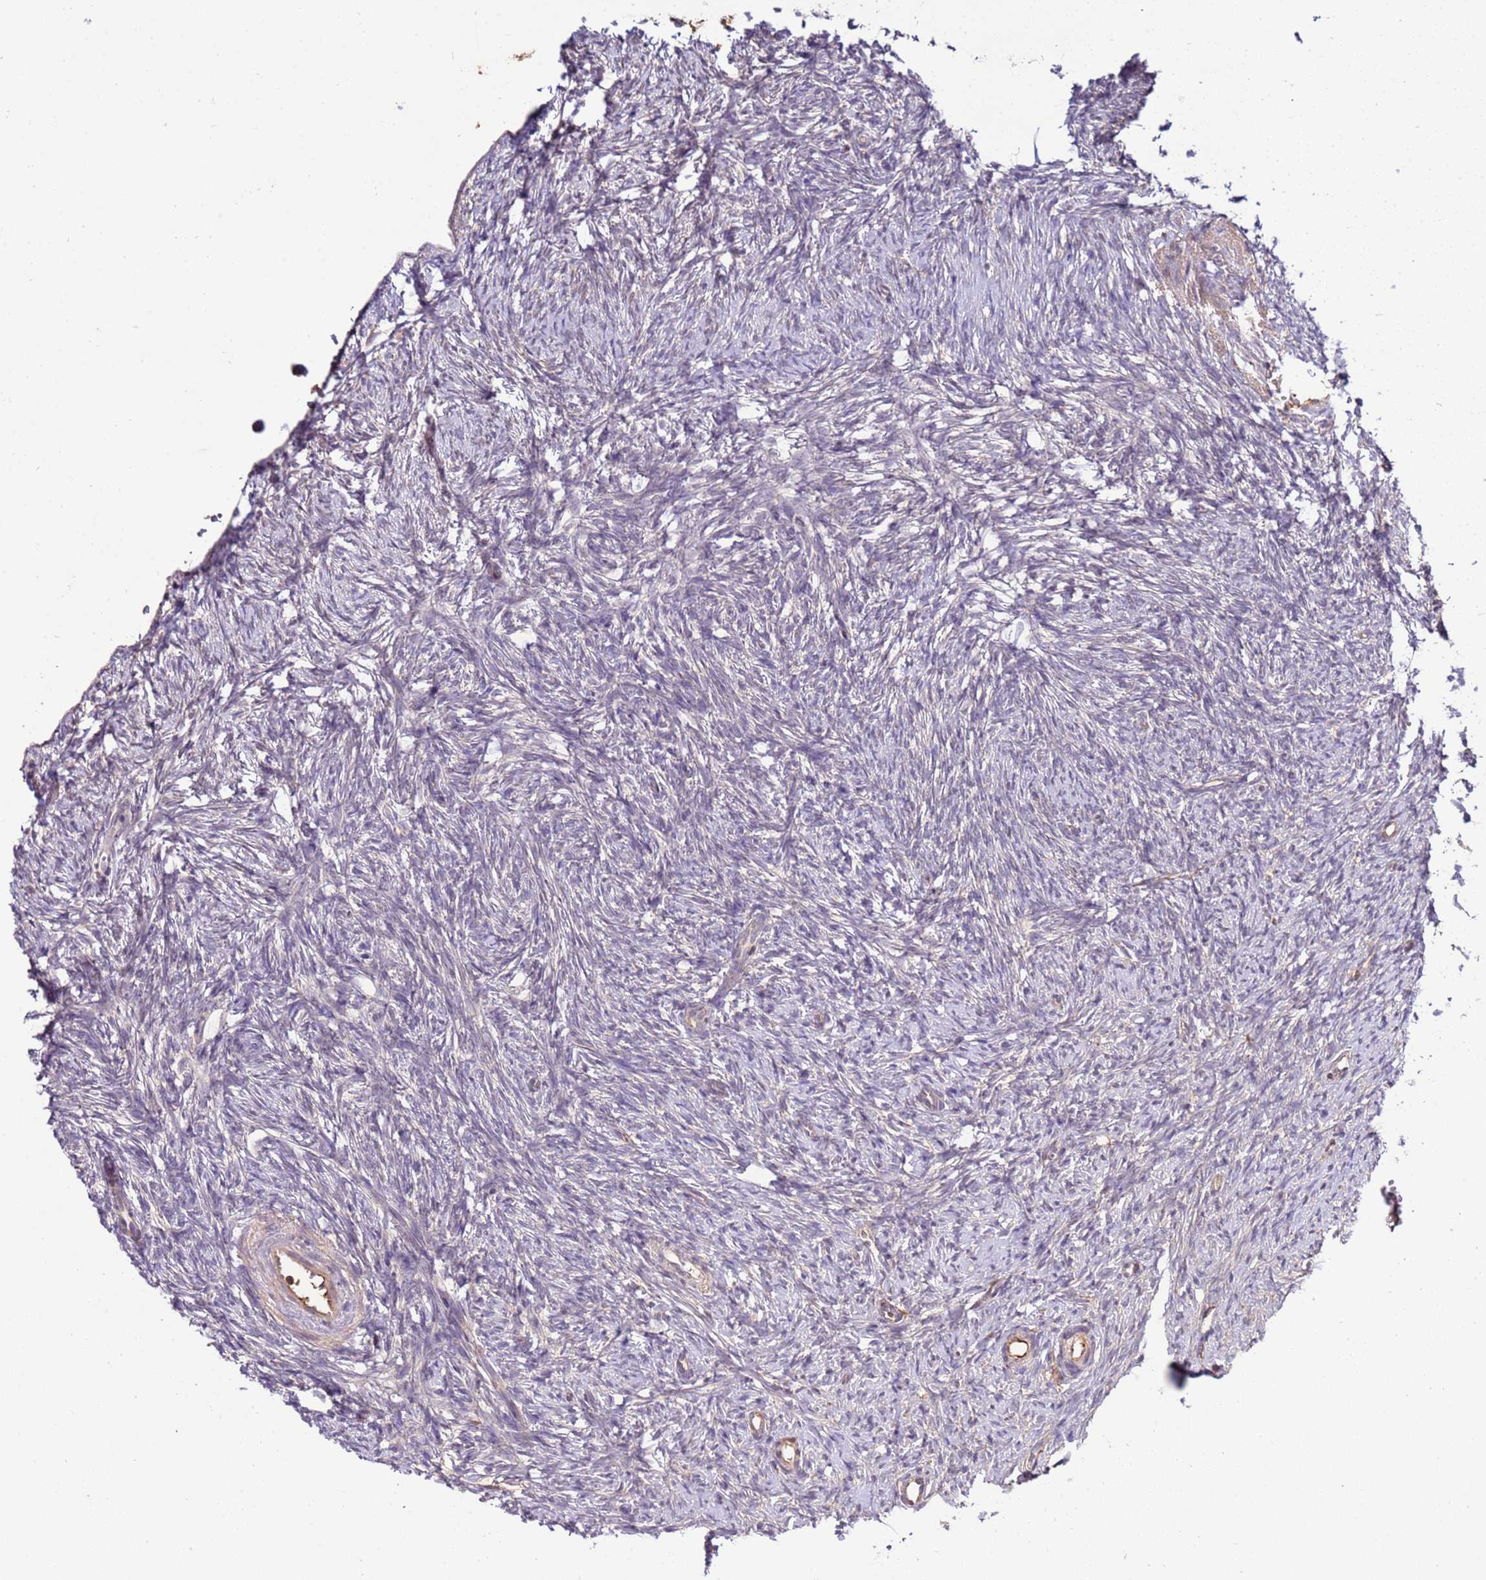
{"staining": {"intensity": "weak", "quantity": "25%-75%", "location": "cytoplasmic/membranous"}, "tissue": "ovary", "cell_type": "Ovarian stroma cells", "image_type": "normal", "snomed": [{"axis": "morphology", "description": "Normal tissue, NOS"}, {"axis": "topography", "description": "Ovary"}], "caption": "A high-resolution photomicrograph shows immunohistochemistry staining of benign ovary, which reveals weak cytoplasmic/membranous positivity in approximately 25%-75% of ovarian stroma cells.", "gene": "ZNF624", "patient": {"sex": "female", "age": 51}}